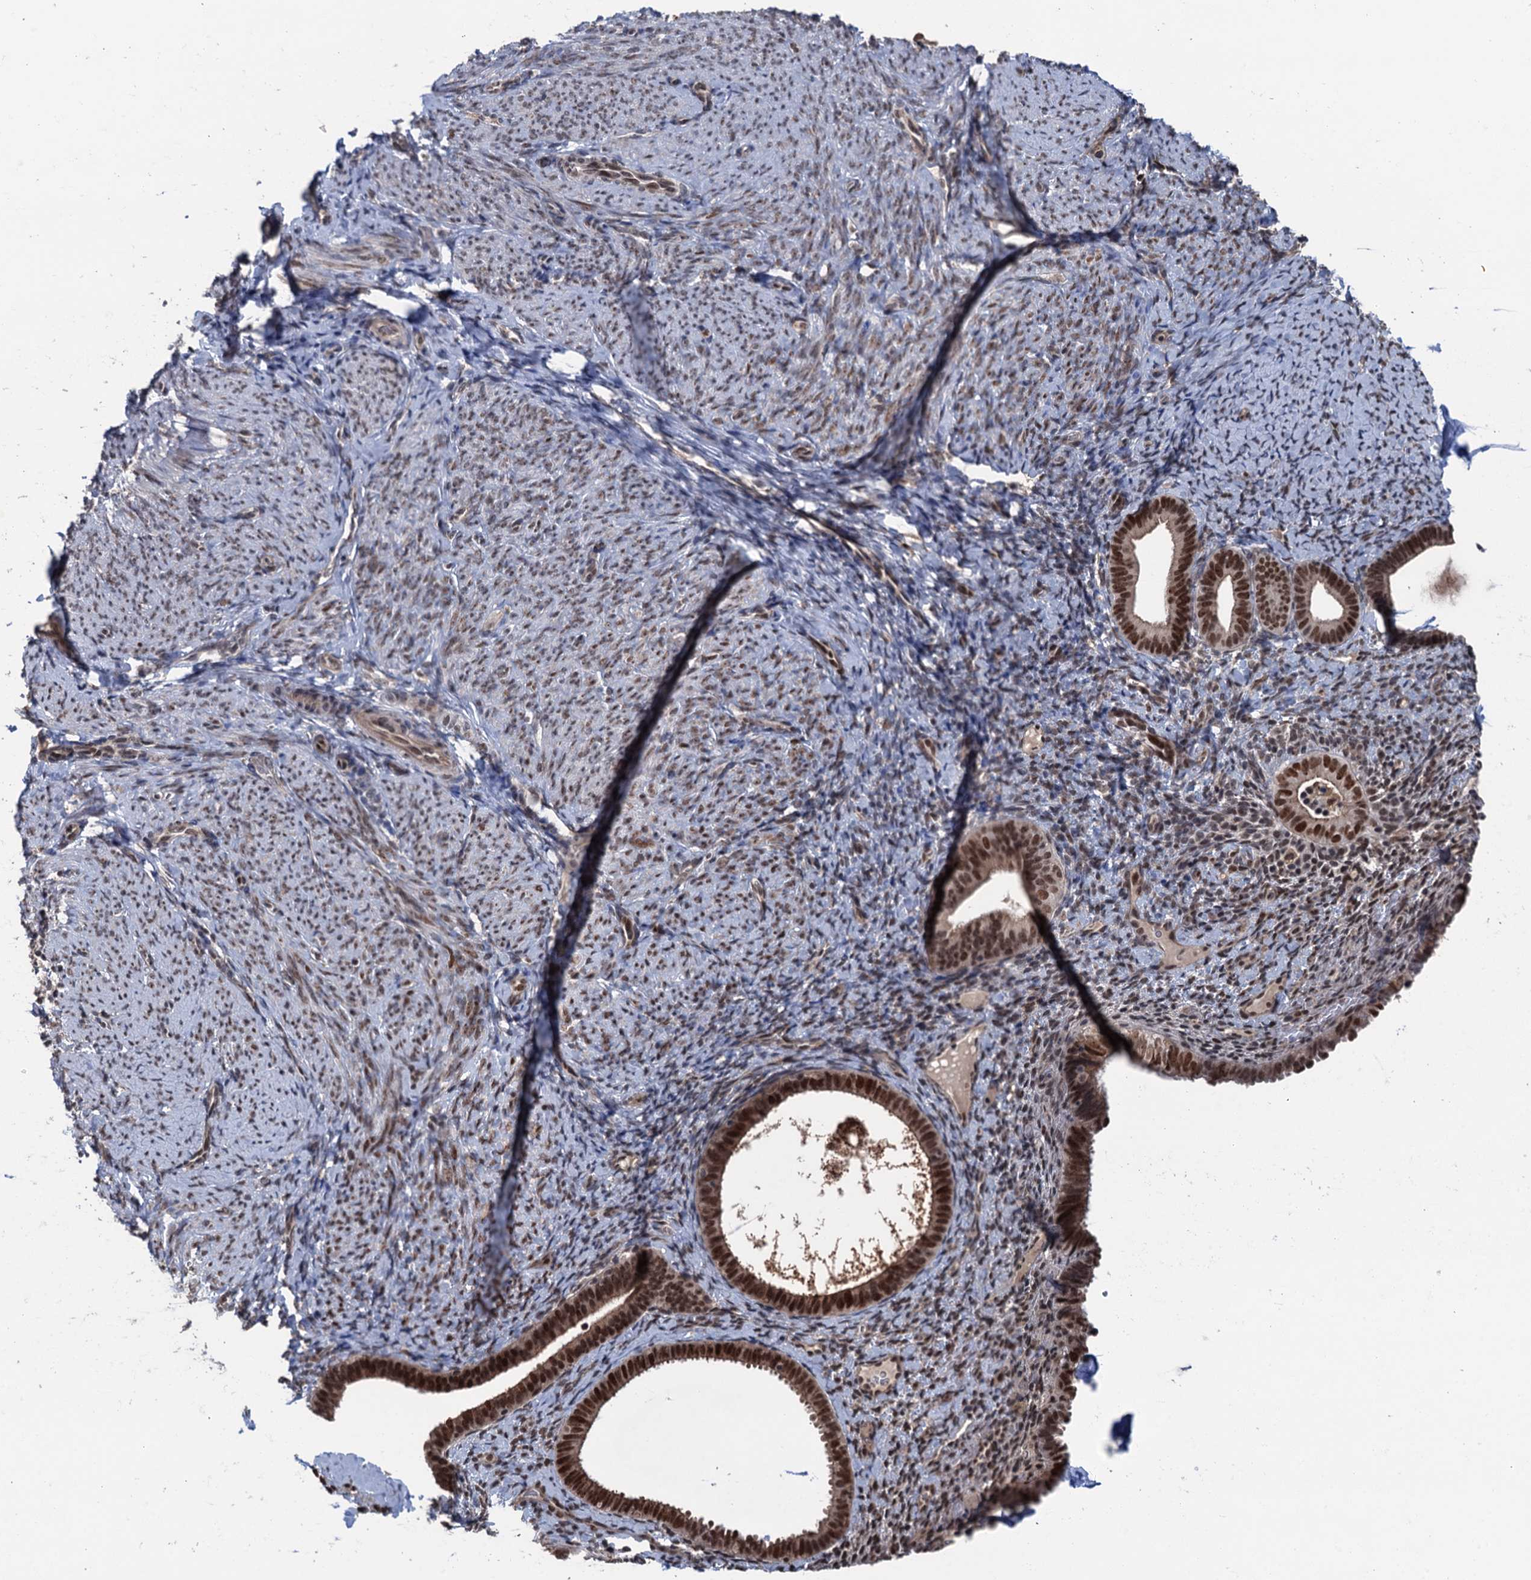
{"staining": {"intensity": "moderate", "quantity": "<25%", "location": "nuclear"}, "tissue": "endometrium", "cell_type": "Cells in endometrial stroma", "image_type": "normal", "snomed": [{"axis": "morphology", "description": "Normal tissue, NOS"}, {"axis": "topography", "description": "Endometrium"}], "caption": "This histopathology image demonstrates normal endometrium stained with IHC to label a protein in brown. The nuclear of cells in endometrial stroma show moderate positivity for the protein. Nuclei are counter-stained blue.", "gene": "RASSF4", "patient": {"sex": "female", "age": 65}}